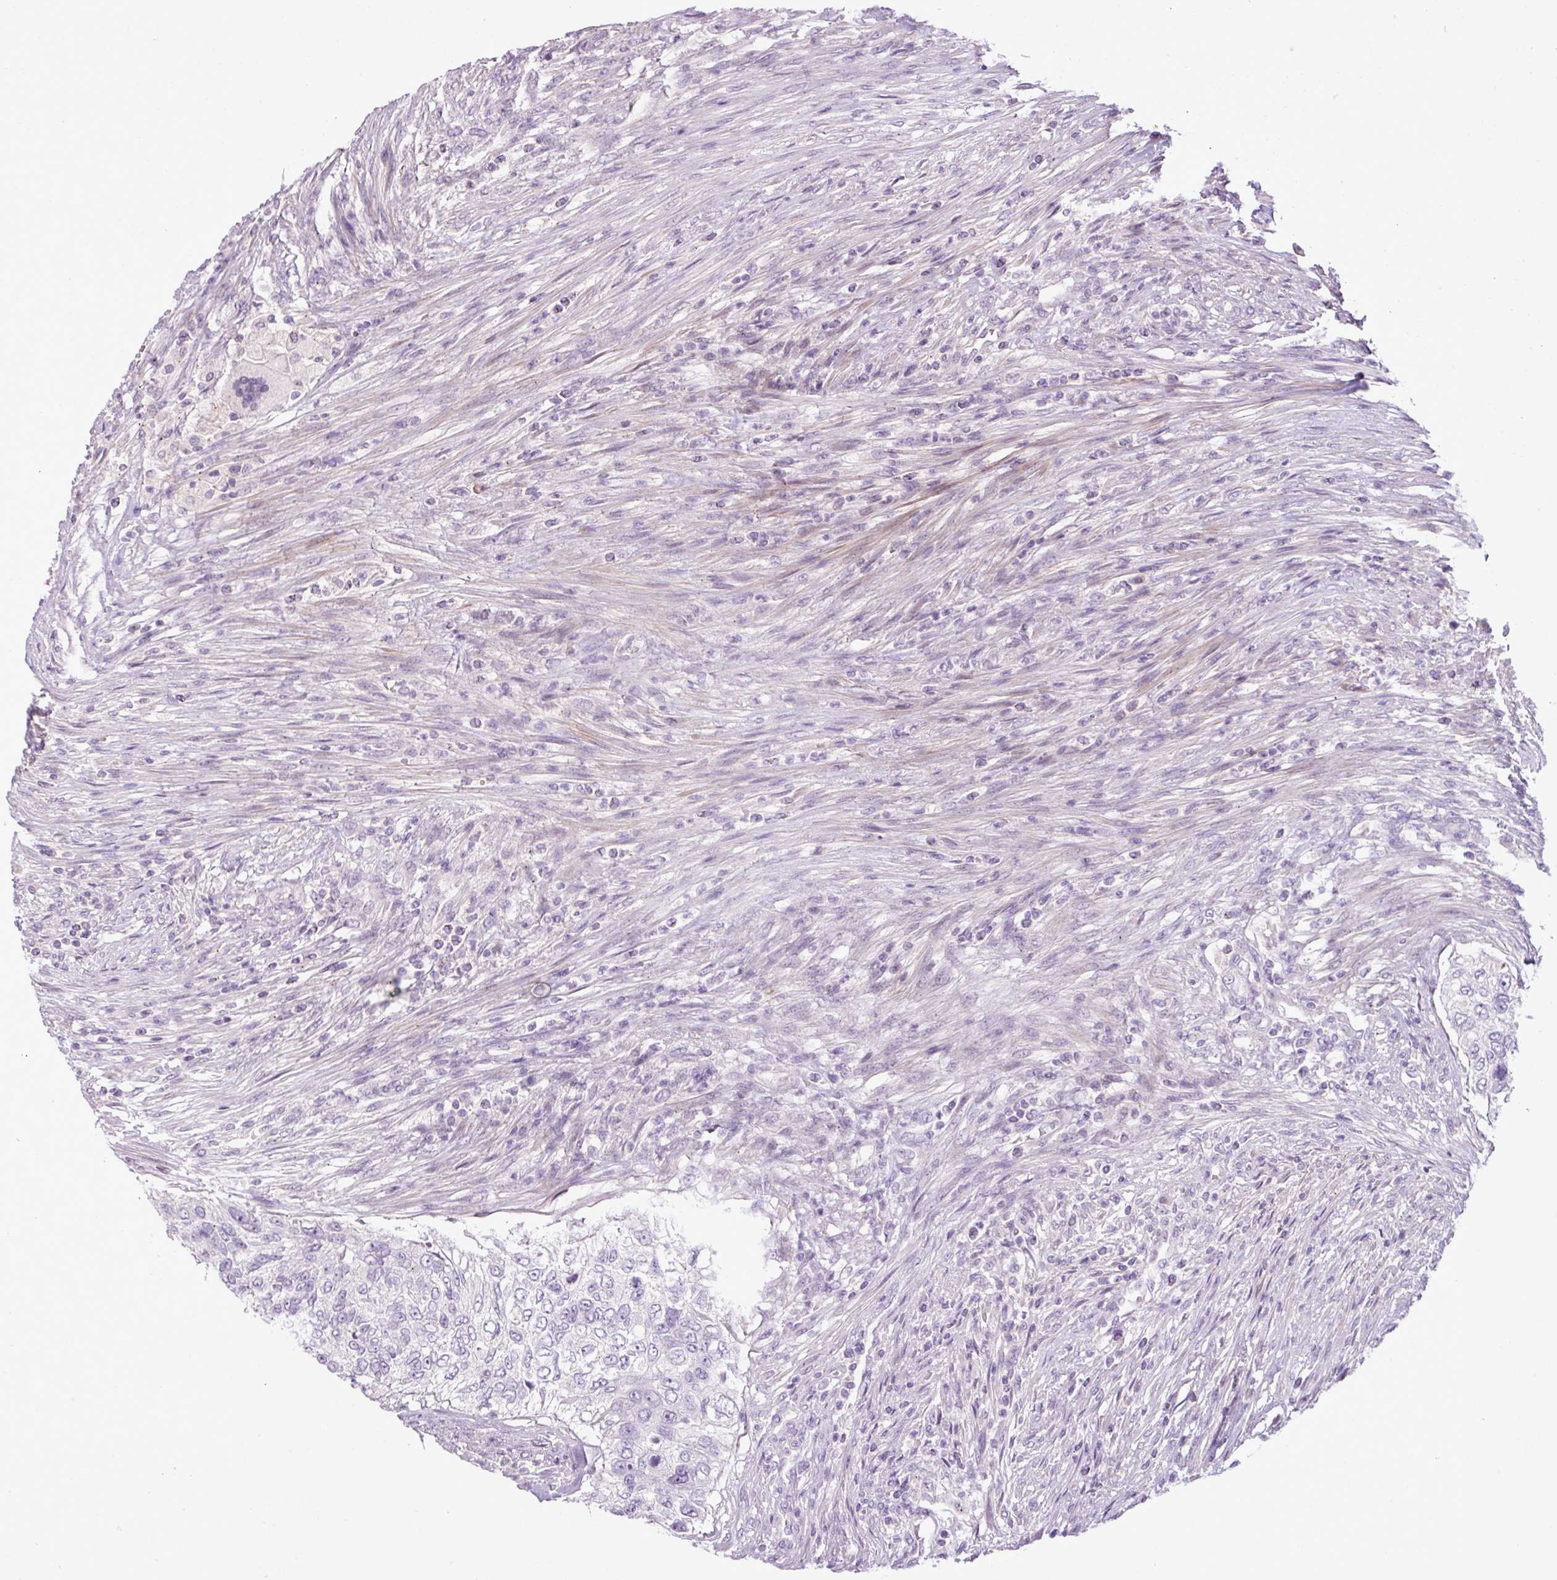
{"staining": {"intensity": "negative", "quantity": "none", "location": "none"}, "tissue": "urothelial cancer", "cell_type": "Tumor cells", "image_type": "cancer", "snomed": [{"axis": "morphology", "description": "Urothelial carcinoma, High grade"}, {"axis": "topography", "description": "Urinary bladder"}], "caption": "This is an immunohistochemistry micrograph of human urothelial cancer. There is no staining in tumor cells.", "gene": "DNAJB13", "patient": {"sex": "female", "age": 60}}